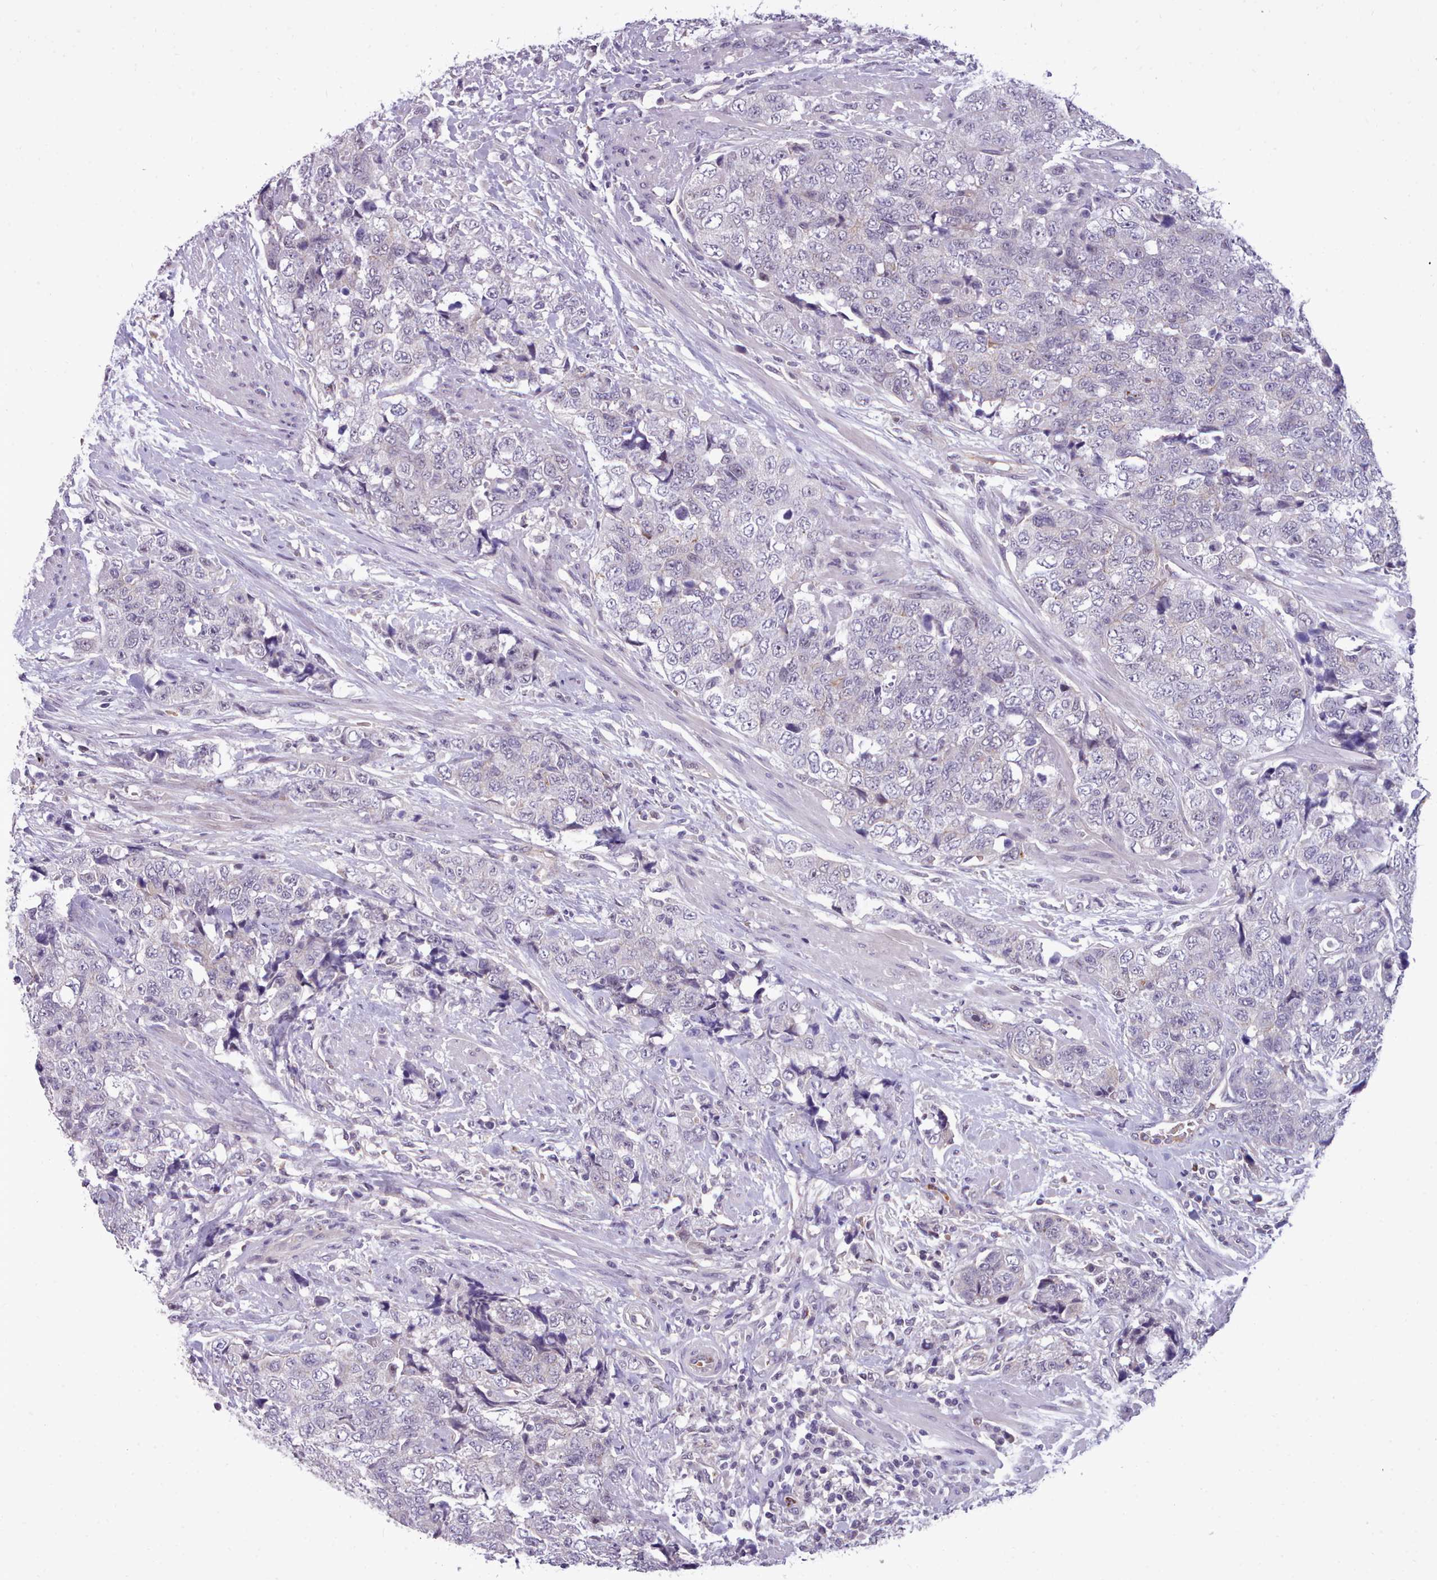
{"staining": {"intensity": "negative", "quantity": "none", "location": "none"}, "tissue": "urothelial cancer", "cell_type": "Tumor cells", "image_type": "cancer", "snomed": [{"axis": "morphology", "description": "Urothelial carcinoma, High grade"}, {"axis": "topography", "description": "Urinary bladder"}], "caption": "Image shows no protein expression in tumor cells of high-grade urothelial carcinoma tissue.", "gene": "KCTD16", "patient": {"sex": "female", "age": 78}}